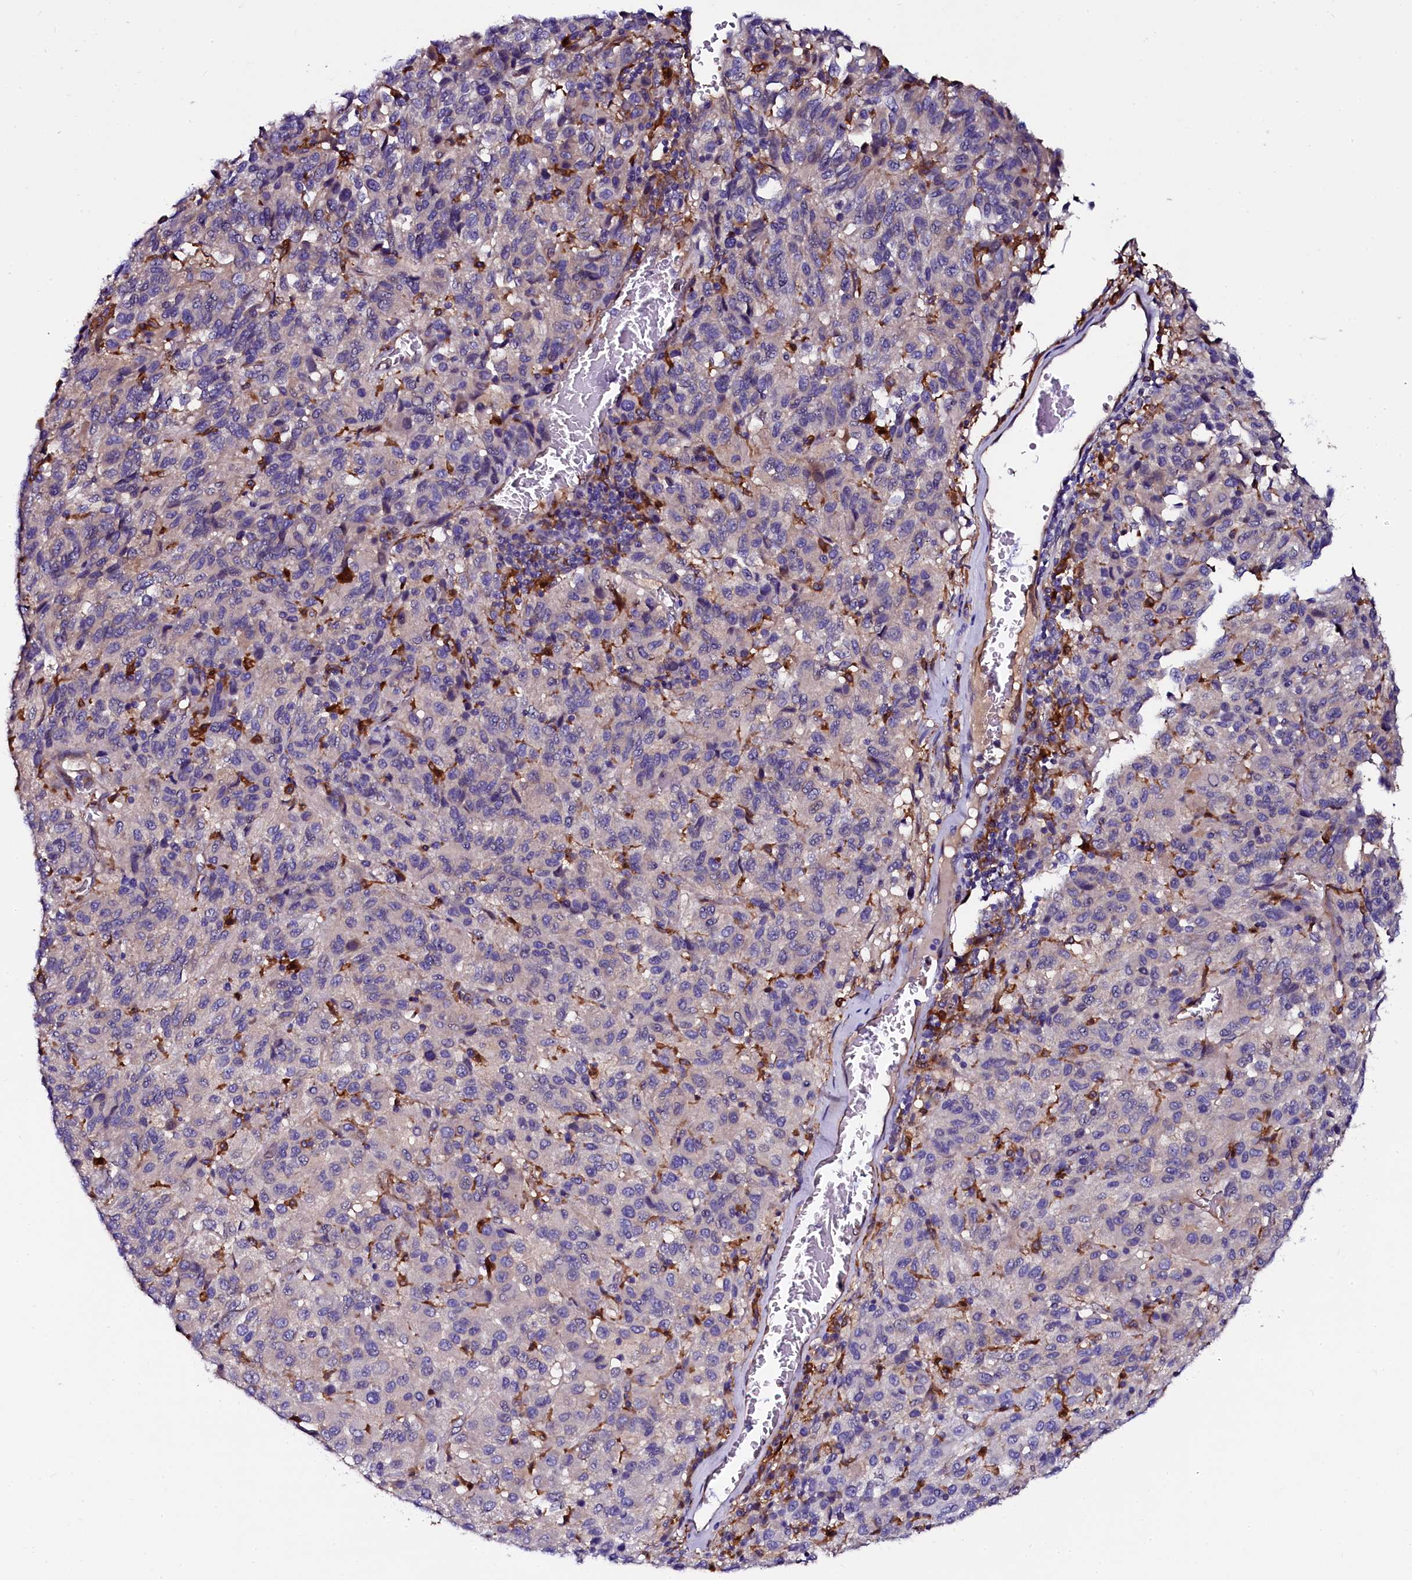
{"staining": {"intensity": "negative", "quantity": "none", "location": "none"}, "tissue": "melanoma", "cell_type": "Tumor cells", "image_type": "cancer", "snomed": [{"axis": "morphology", "description": "Malignant melanoma, Metastatic site"}, {"axis": "topography", "description": "Lung"}], "caption": "Tumor cells are negative for brown protein staining in melanoma.", "gene": "OTOL1", "patient": {"sex": "male", "age": 64}}